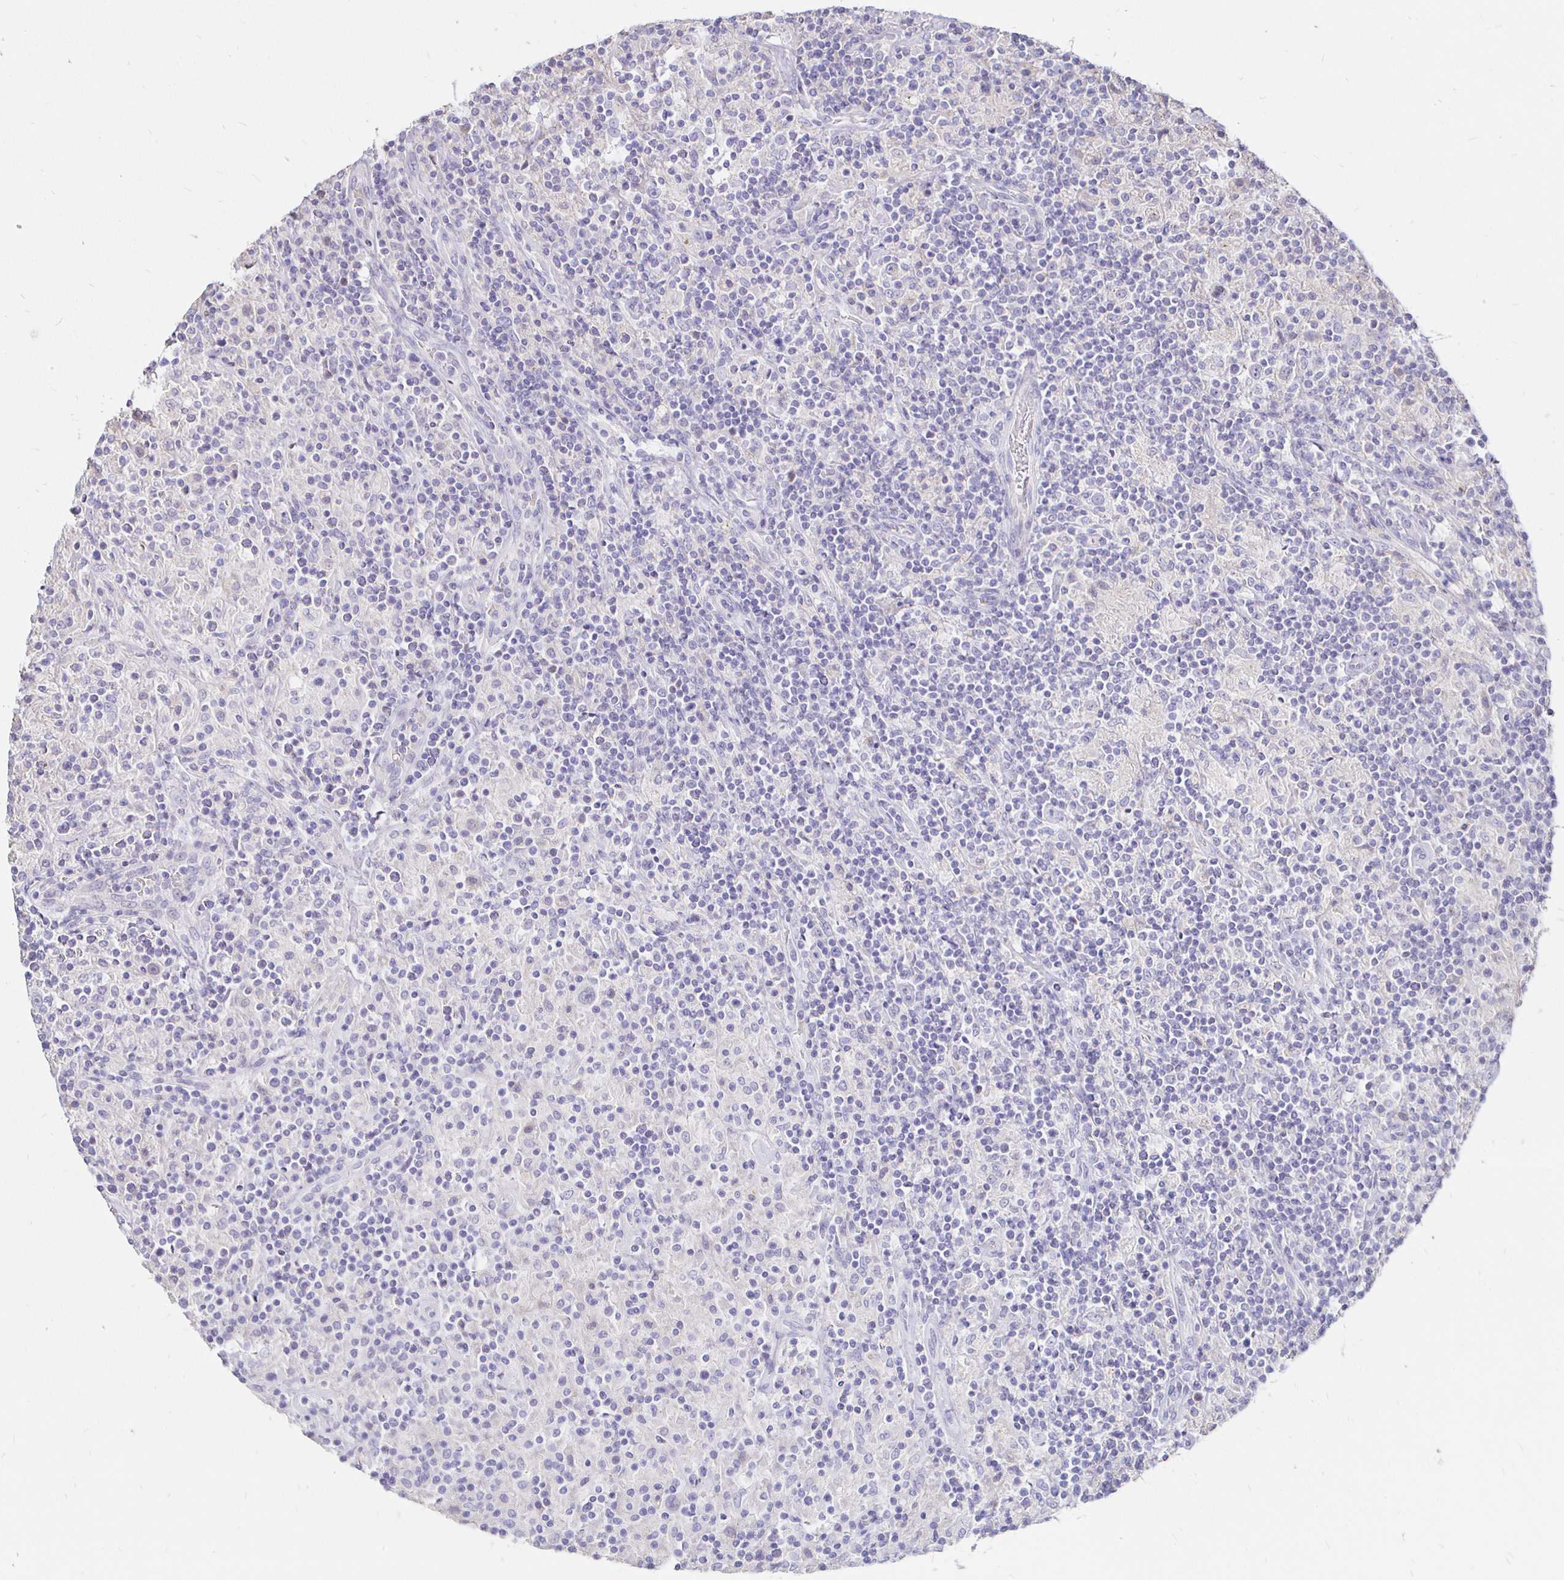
{"staining": {"intensity": "negative", "quantity": "none", "location": "none"}, "tissue": "lymphoma", "cell_type": "Tumor cells", "image_type": "cancer", "snomed": [{"axis": "morphology", "description": "Hodgkin's disease, NOS"}, {"axis": "topography", "description": "Lymph node"}], "caption": "Hodgkin's disease was stained to show a protein in brown. There is no significant staining in tumor cells. Nuclei are stained in blue.", "gene": "NECAB1", "patient": {"sex": "male", "age": 70}}